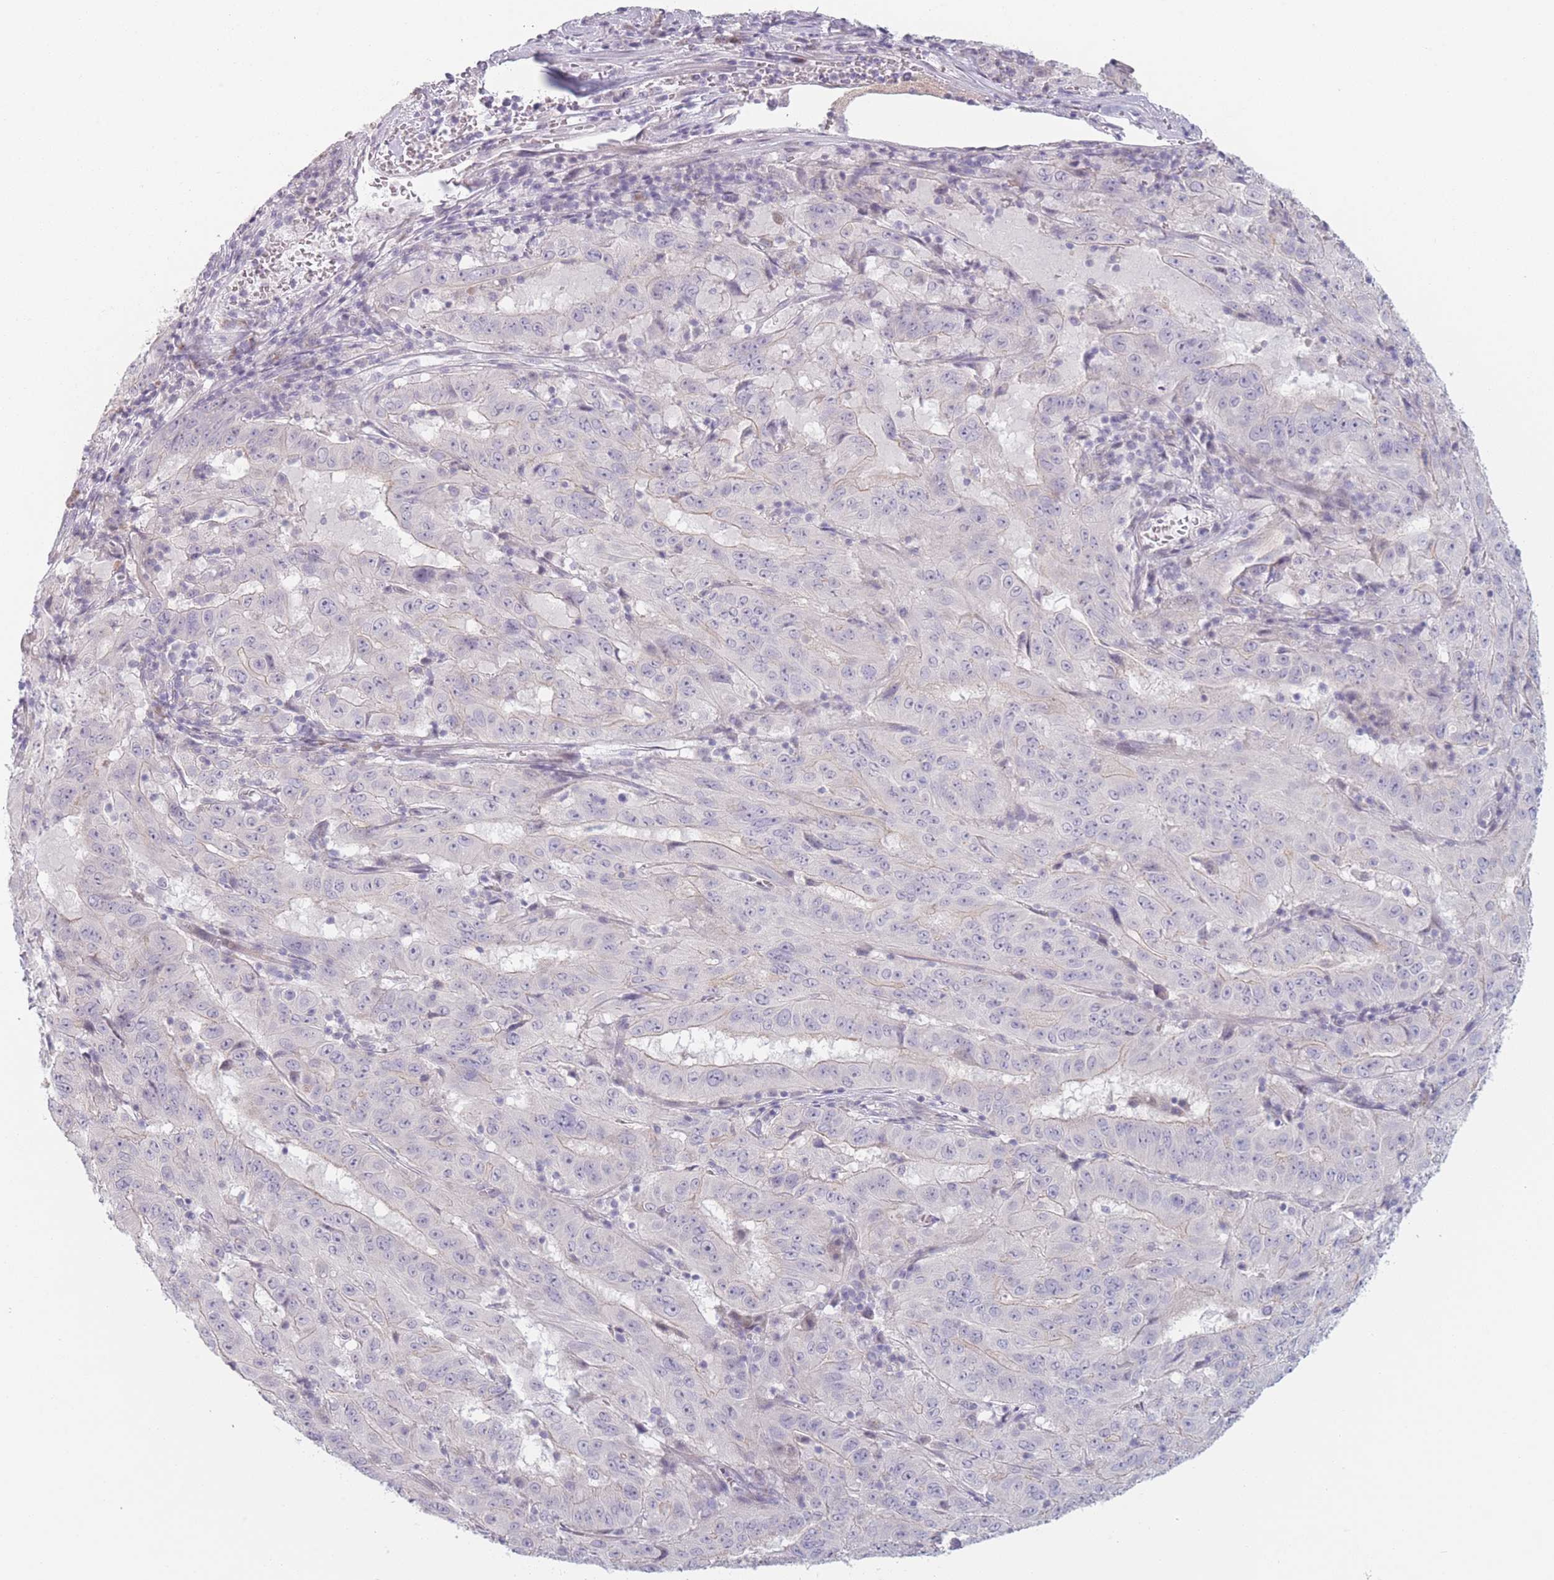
{"staining": {"intensity": "negative", "quantity": "none", "location": "none"}, "tissue": "pancreatic cancer", "cell_type": "Tumor cells", "image_type": "cancer", "snomed": [{"axis": "morphology", "description": "Adenocarcinoma, NOS"}, {"axis": "topography", "description": "Pancreas"}], "caption": "Immunohistochemistry (IHC) photomicrograph of human pancreatic cancer stained for a protein (brown), which reveals no positivity in tumor cells. Brightfield microscopy of IHC stained with DAB (brown) and hematoxylin (blue), captured at high magnification.", "gene": "RASL10B", "patient": {"sex": "male", "age": 63}}